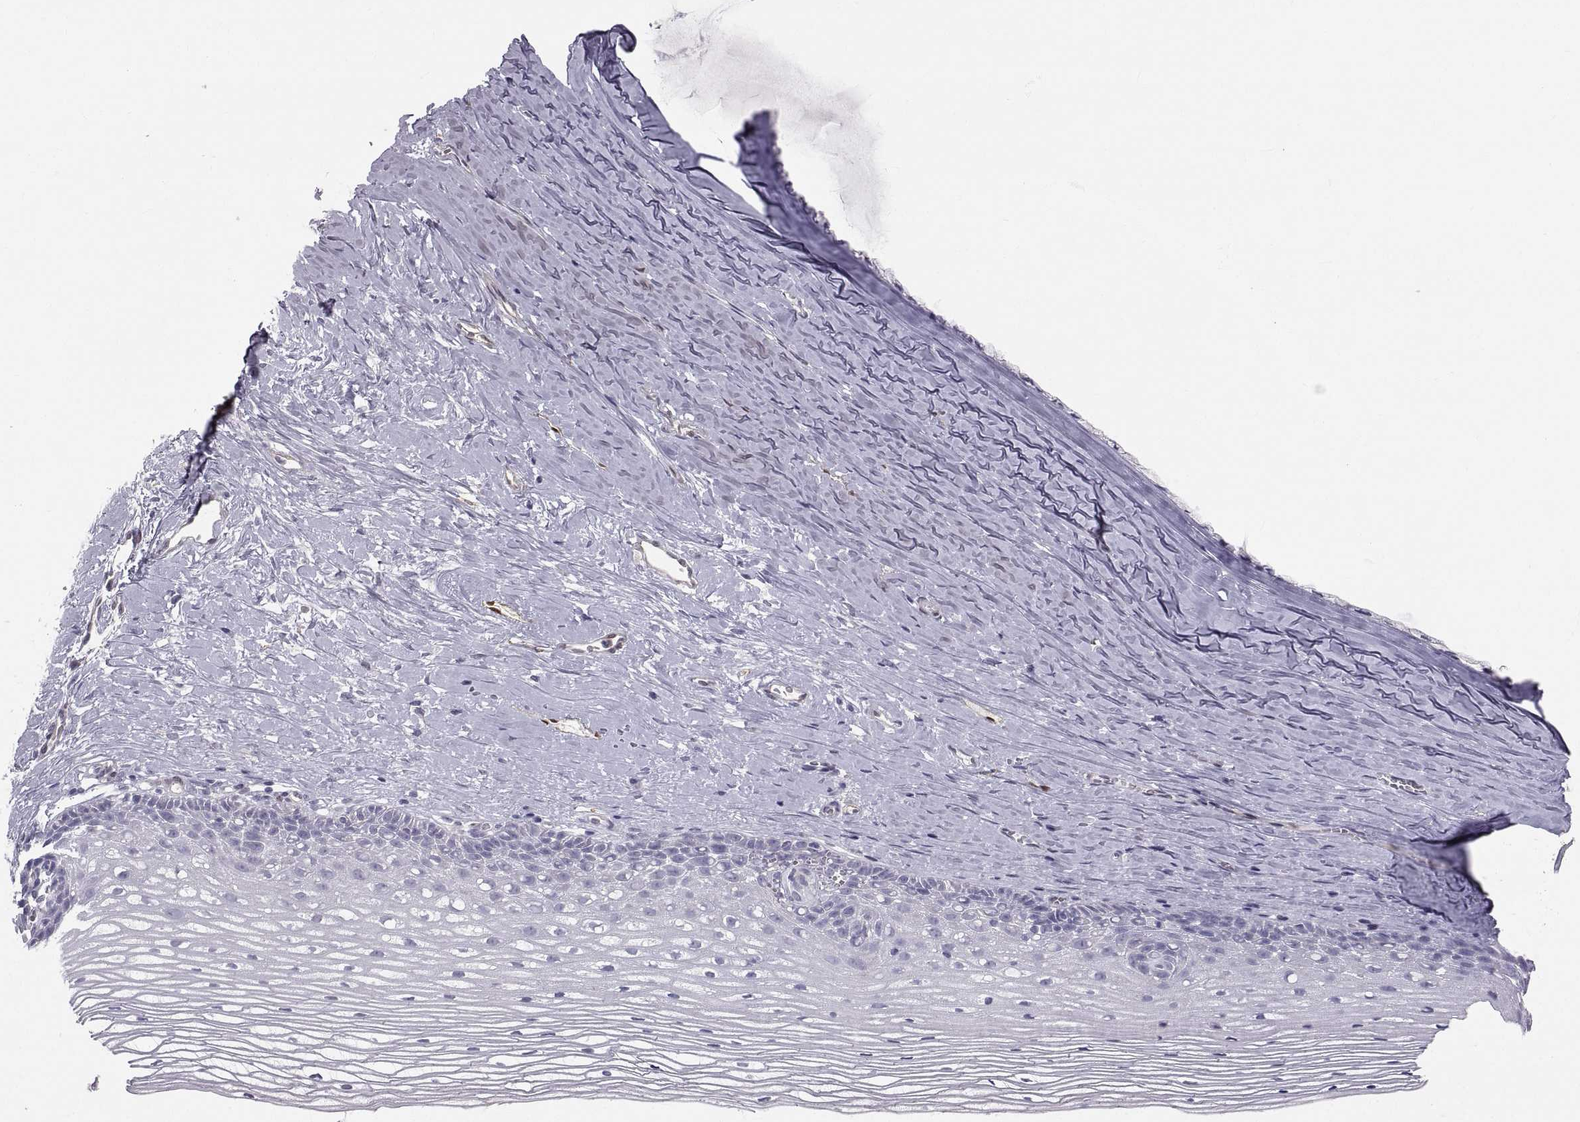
{"staining": {"intensity": "negative", "quantity": "none", "location": "none"}, "tissue": "cervix", "cell_type": "Squamous epithelial cells", "image_type": "normal", "snomed": [{"axis": "morphology", "description": "Normal tissue, NOS"}, {"axis": "topography", "description": "Cervix"}], "caption": "IHC histopathology image of benign cervix stained for a protein (brown), which displays no positivity in squamous epithelial cells.", "gene": "PGM5", "patient": {"sex": "female", "age": 40}}